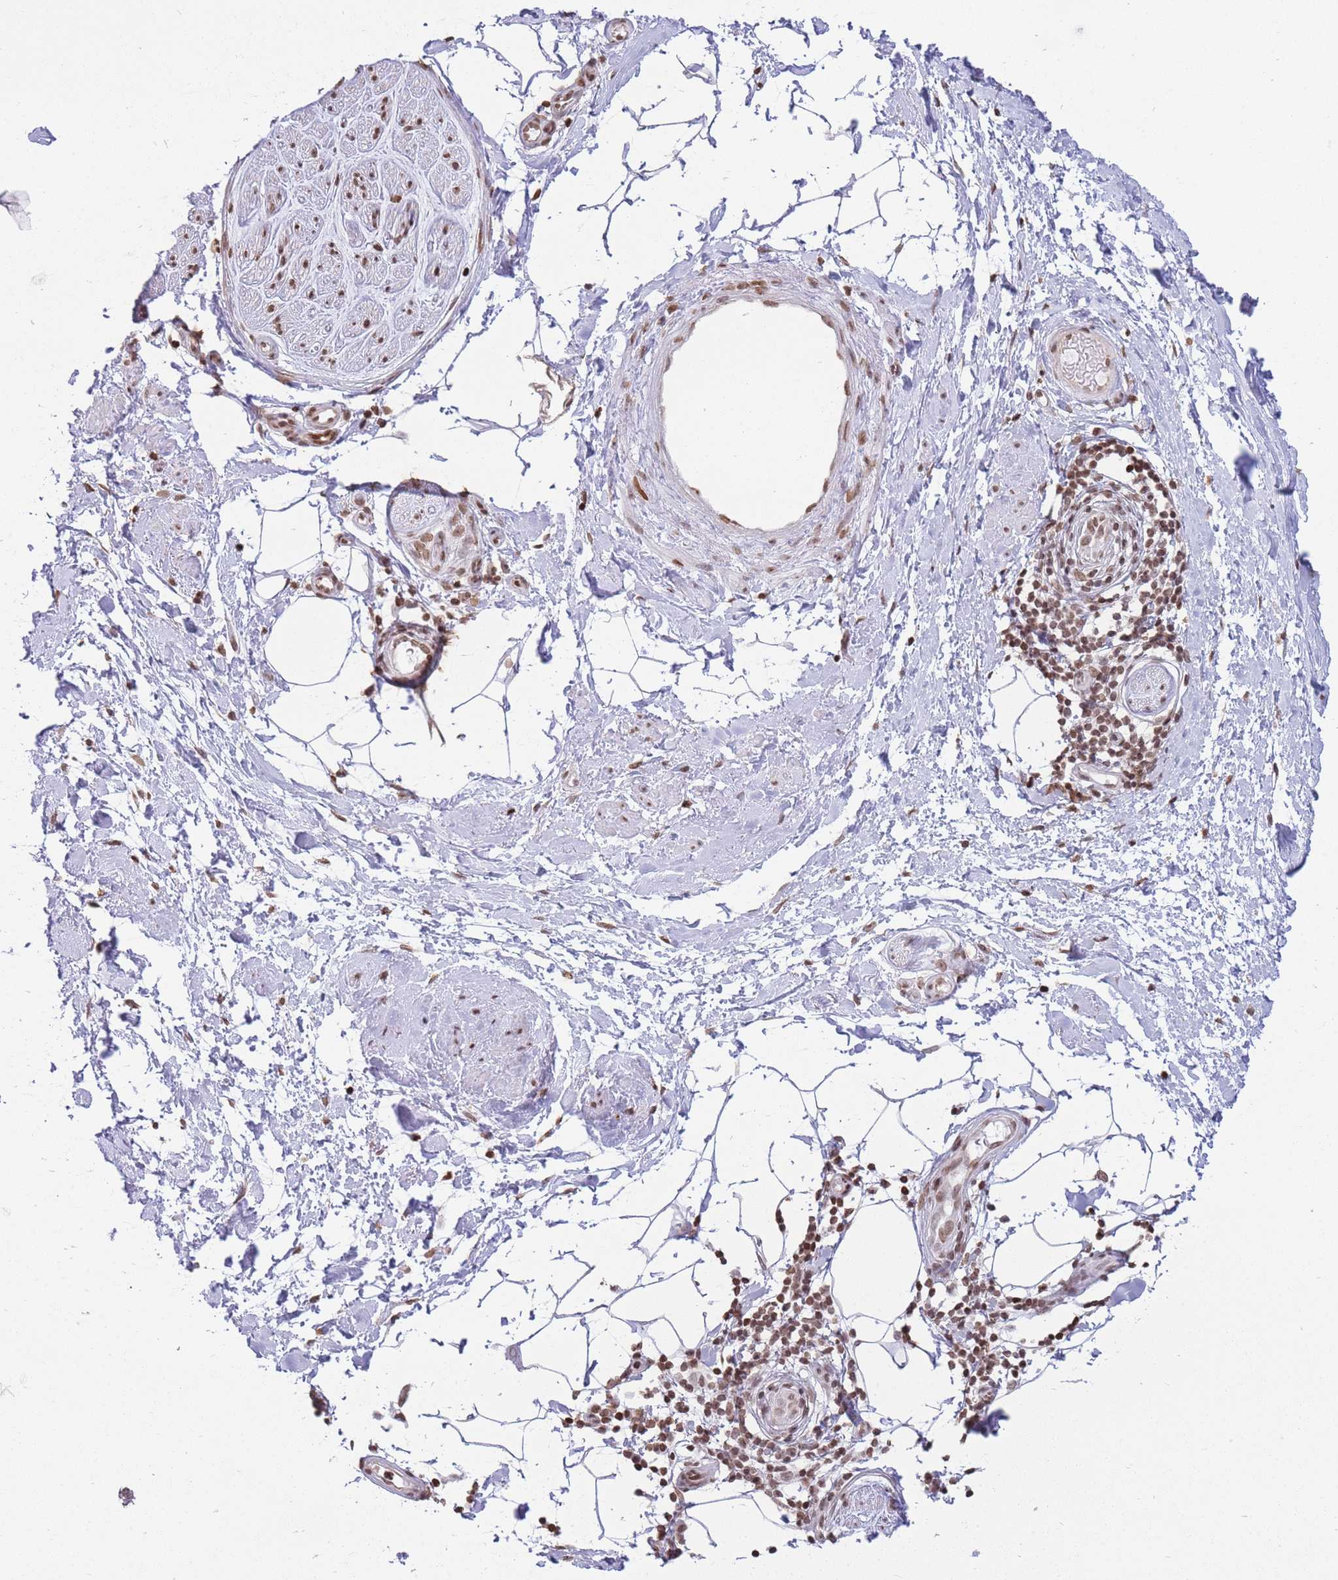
{"staining": {"intensity": "moderate", "quantity": "25%-75%", "location": "nuclear"}, "tissue": "adipose tissue", "cell_type": "Adipocytes", "image_type": "normal", "snomed": [{"axis": "morphology", "description": "Normal tissue, NOS"}, {"axis": "topography", "description": "Soft tissue"}, {"axis": "topography", "description": "Adipose tissue"}, {"axis": "topography", "description": "Vascular tissue"}, {"axis": "topography", "description": "Peripheral nerve tissue"}], "caption": "Immunohistochemistry (IHC) micrograph of benign adipose tissue stained for a protein (brown), which displays medium levels of moderate nuclear staining in approximately 25%-75% of adipocytes.", "gene": "SHISAL1", "patient": {"sex": "male", "age": 74}}